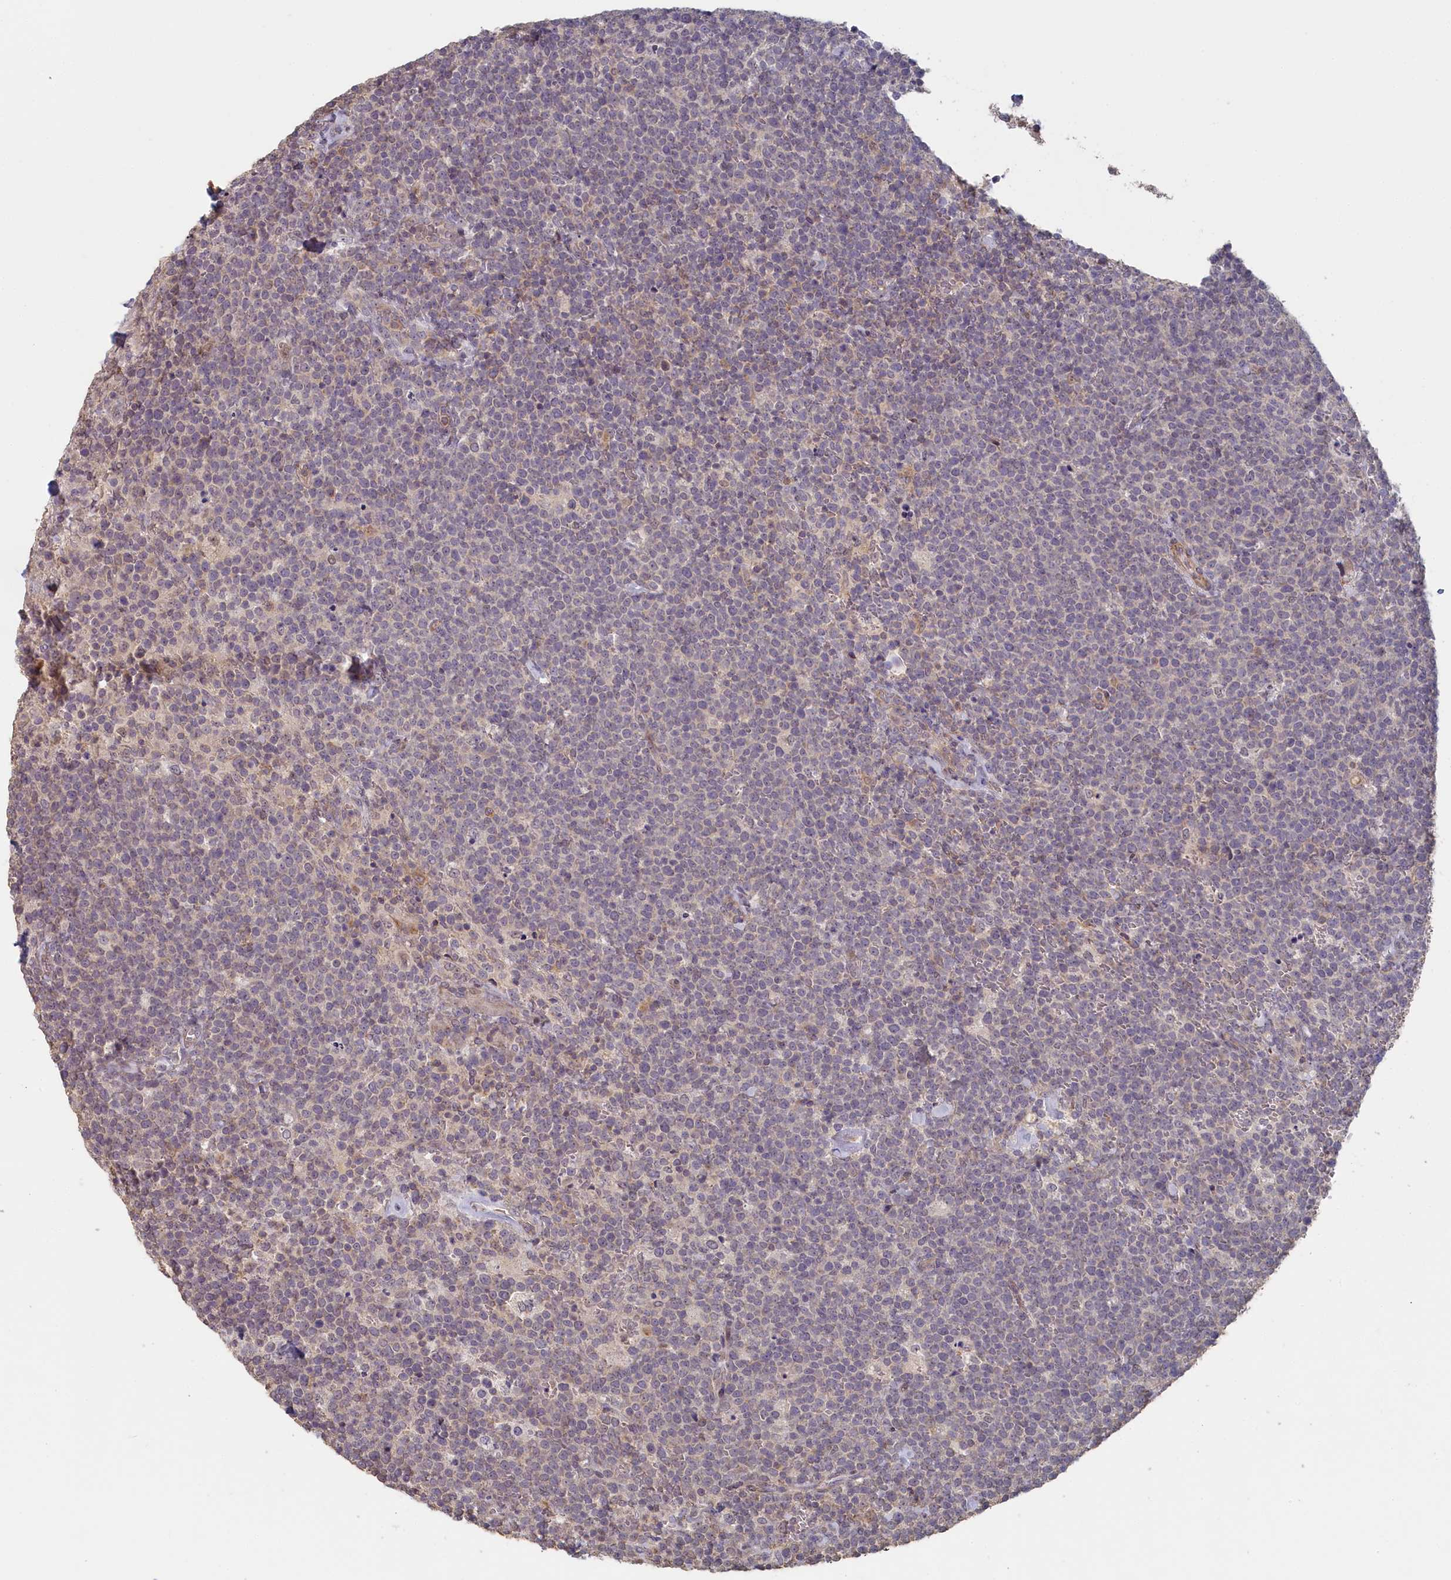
{"staining": {"intensity": "negative", "quantity": "none", "location": "none"}, "tissue": "lymphoma", "cell_type": "Tumor cells", "image_type": "cancer", "snomed": [{"axis": "morphology", "description": "Malignant lymphoma, non-Hodgkin's type, High grade"}, {"axis": "topography", "description": "Lymph node"}], "caption": "An image of human high-grade malignant lymphoma, non-Hodgkin's type is negative for staining in tumor cells.", "gene": "STX16", "patient": {"sex": "male", "age": 61}}